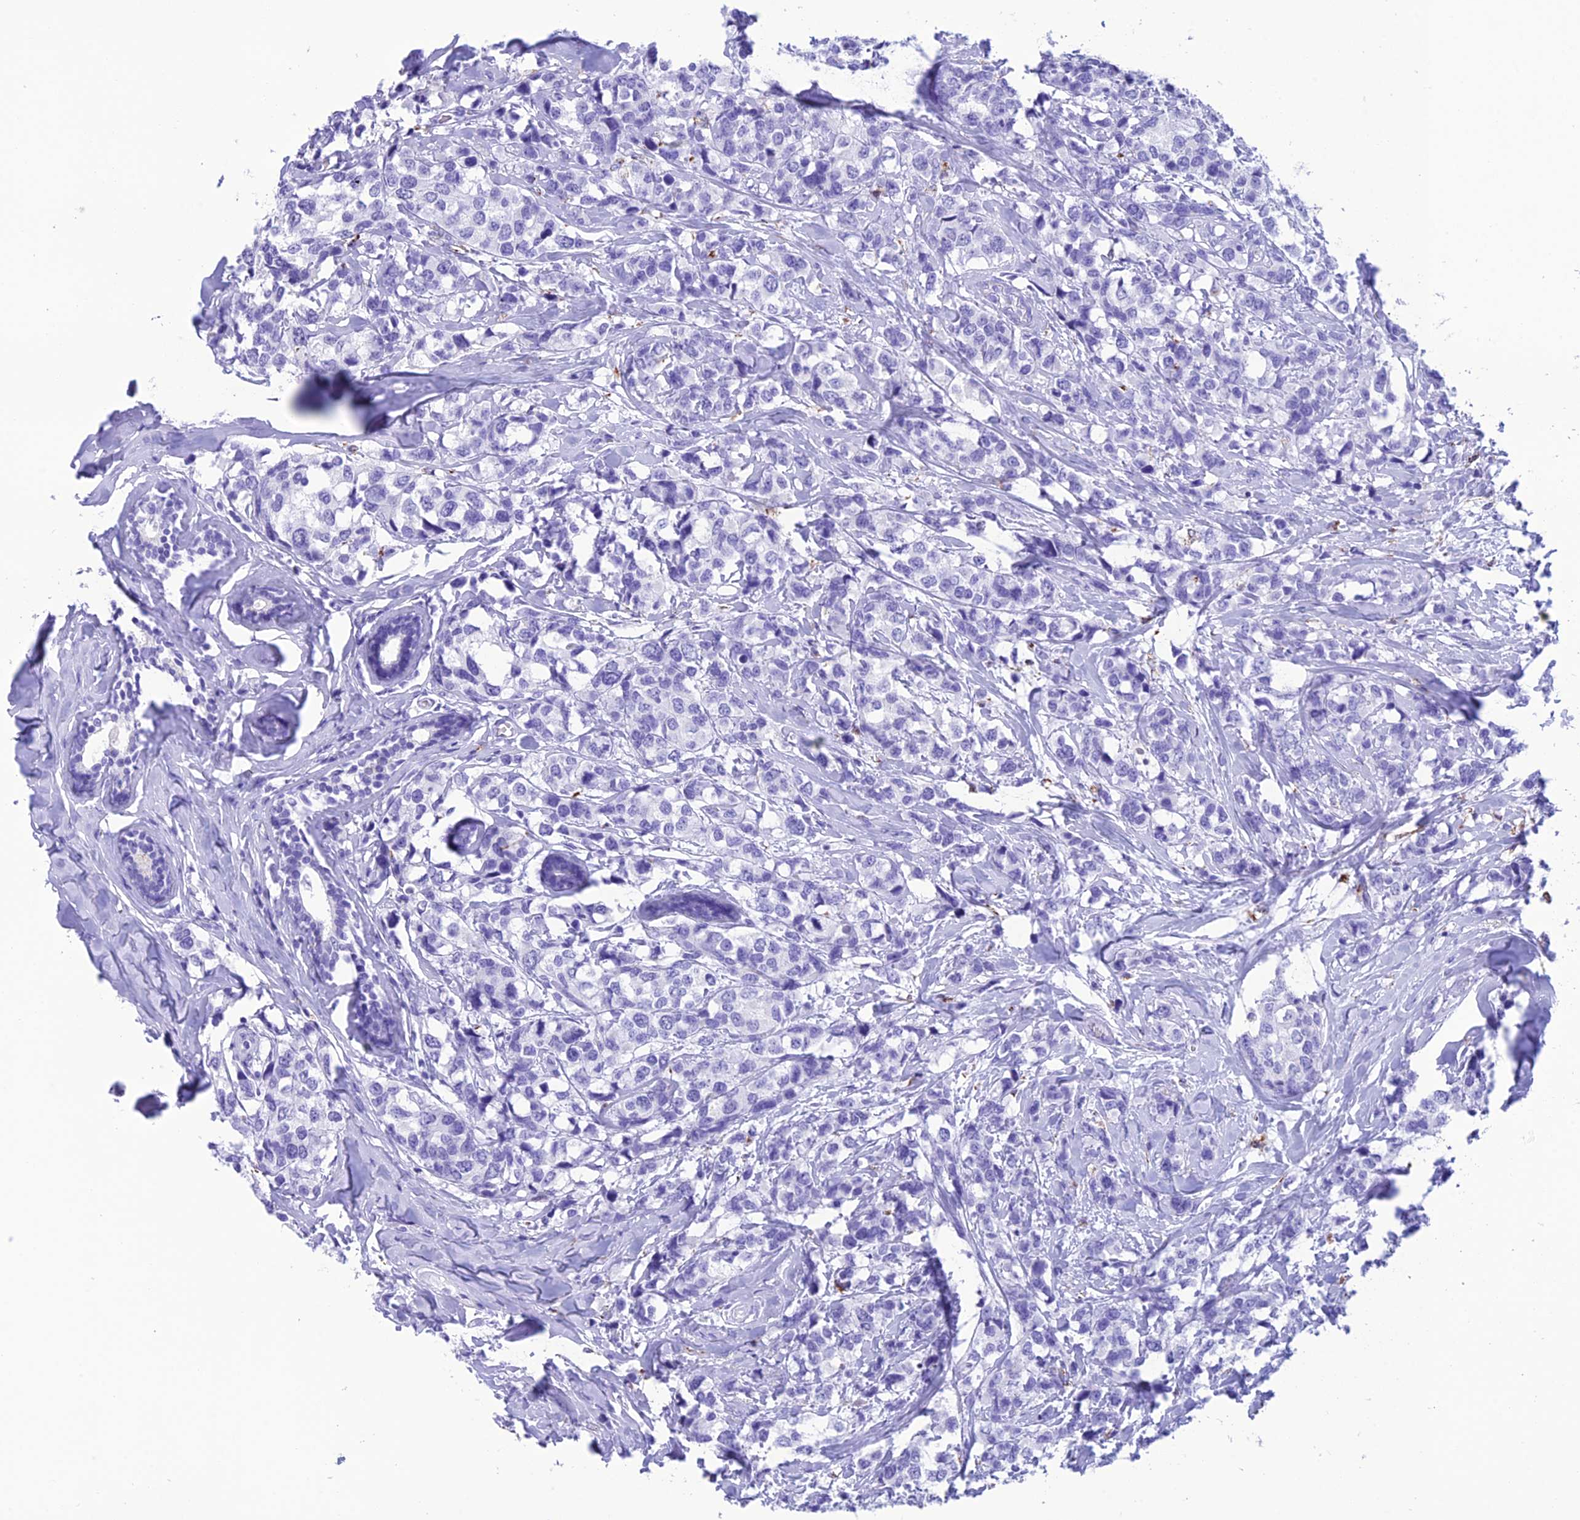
{"staining": {"intensity": "negative", "quantity": "none", "location": "none"}, "tissue": "breast cancer", "cell_type": "Tumor cells", "image_type": "cancer", "snomed": [{"axis": "morphology", "description": "Lobular carcinoma"}, {"axis": "topography", "description": "Breast"}], "caption": "Human breast cancer (lobular carcinoma) stained for a protein using IHC exhibits no staining in tumor cells.", "gene": "TRAM1L1", "patient": {"sex": "female", "age": 59}}